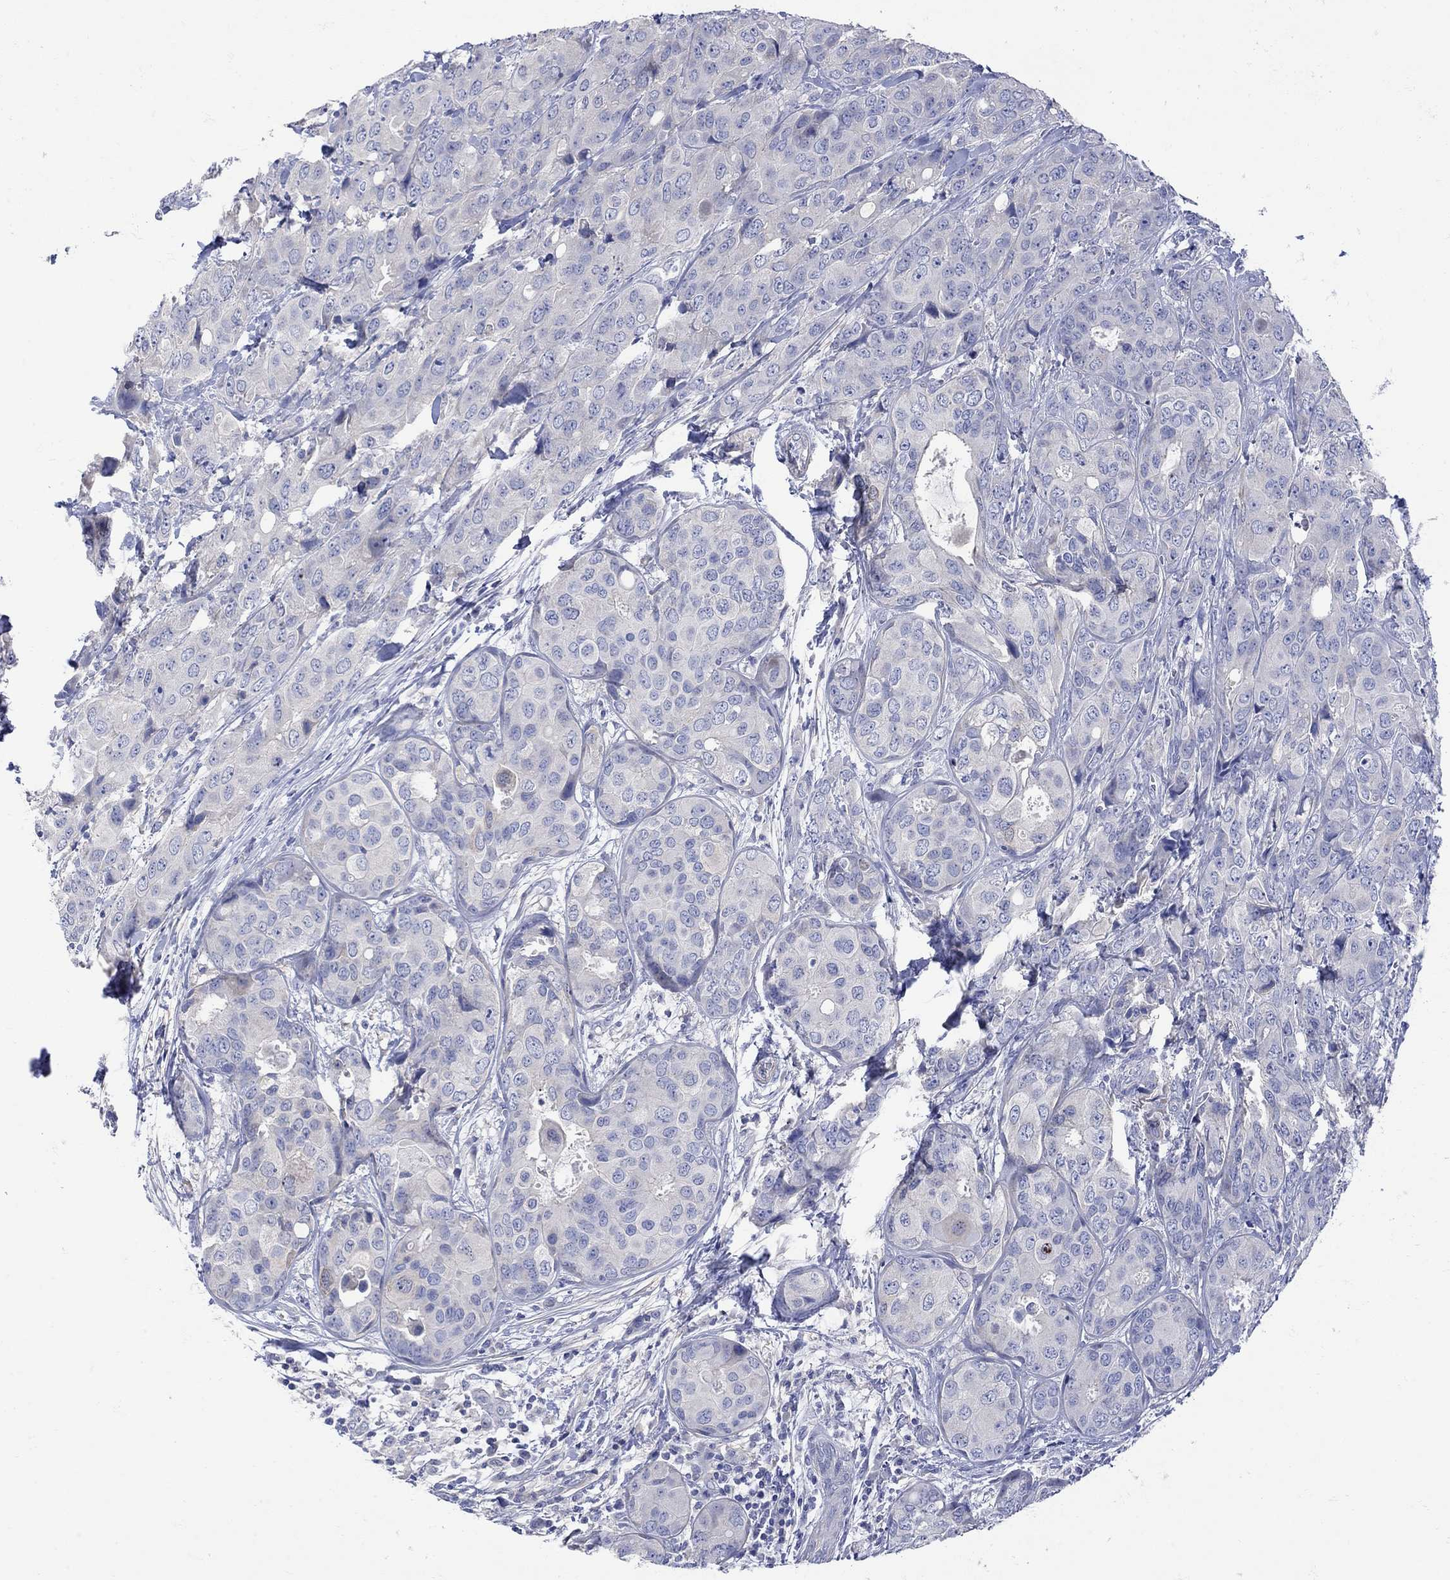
{"staining": {"intensity": "negative", "quantity": "none", "location": "none"}, "tissue": "breast cancer", "cell_type": "Tumor cells", "image_type": "cancer", "snomed": [{"axis": "morphology", "description": "Duct carcinoma"}, {"axis": "topography", "description": "Breast"}], "caption": "DAB (3,3'-diaminobenzidine) immunohistochemical staining of breast infiltrating ductal carcinoma demonstrates no significant staining in tumor cells. (DAB (3,3'-diaminobenzidine) immunohistochemistry visualized using brightfield microscopy, high magnification).", "gene": "MSI1", "patient": {"sex": "female", "age": 43}}